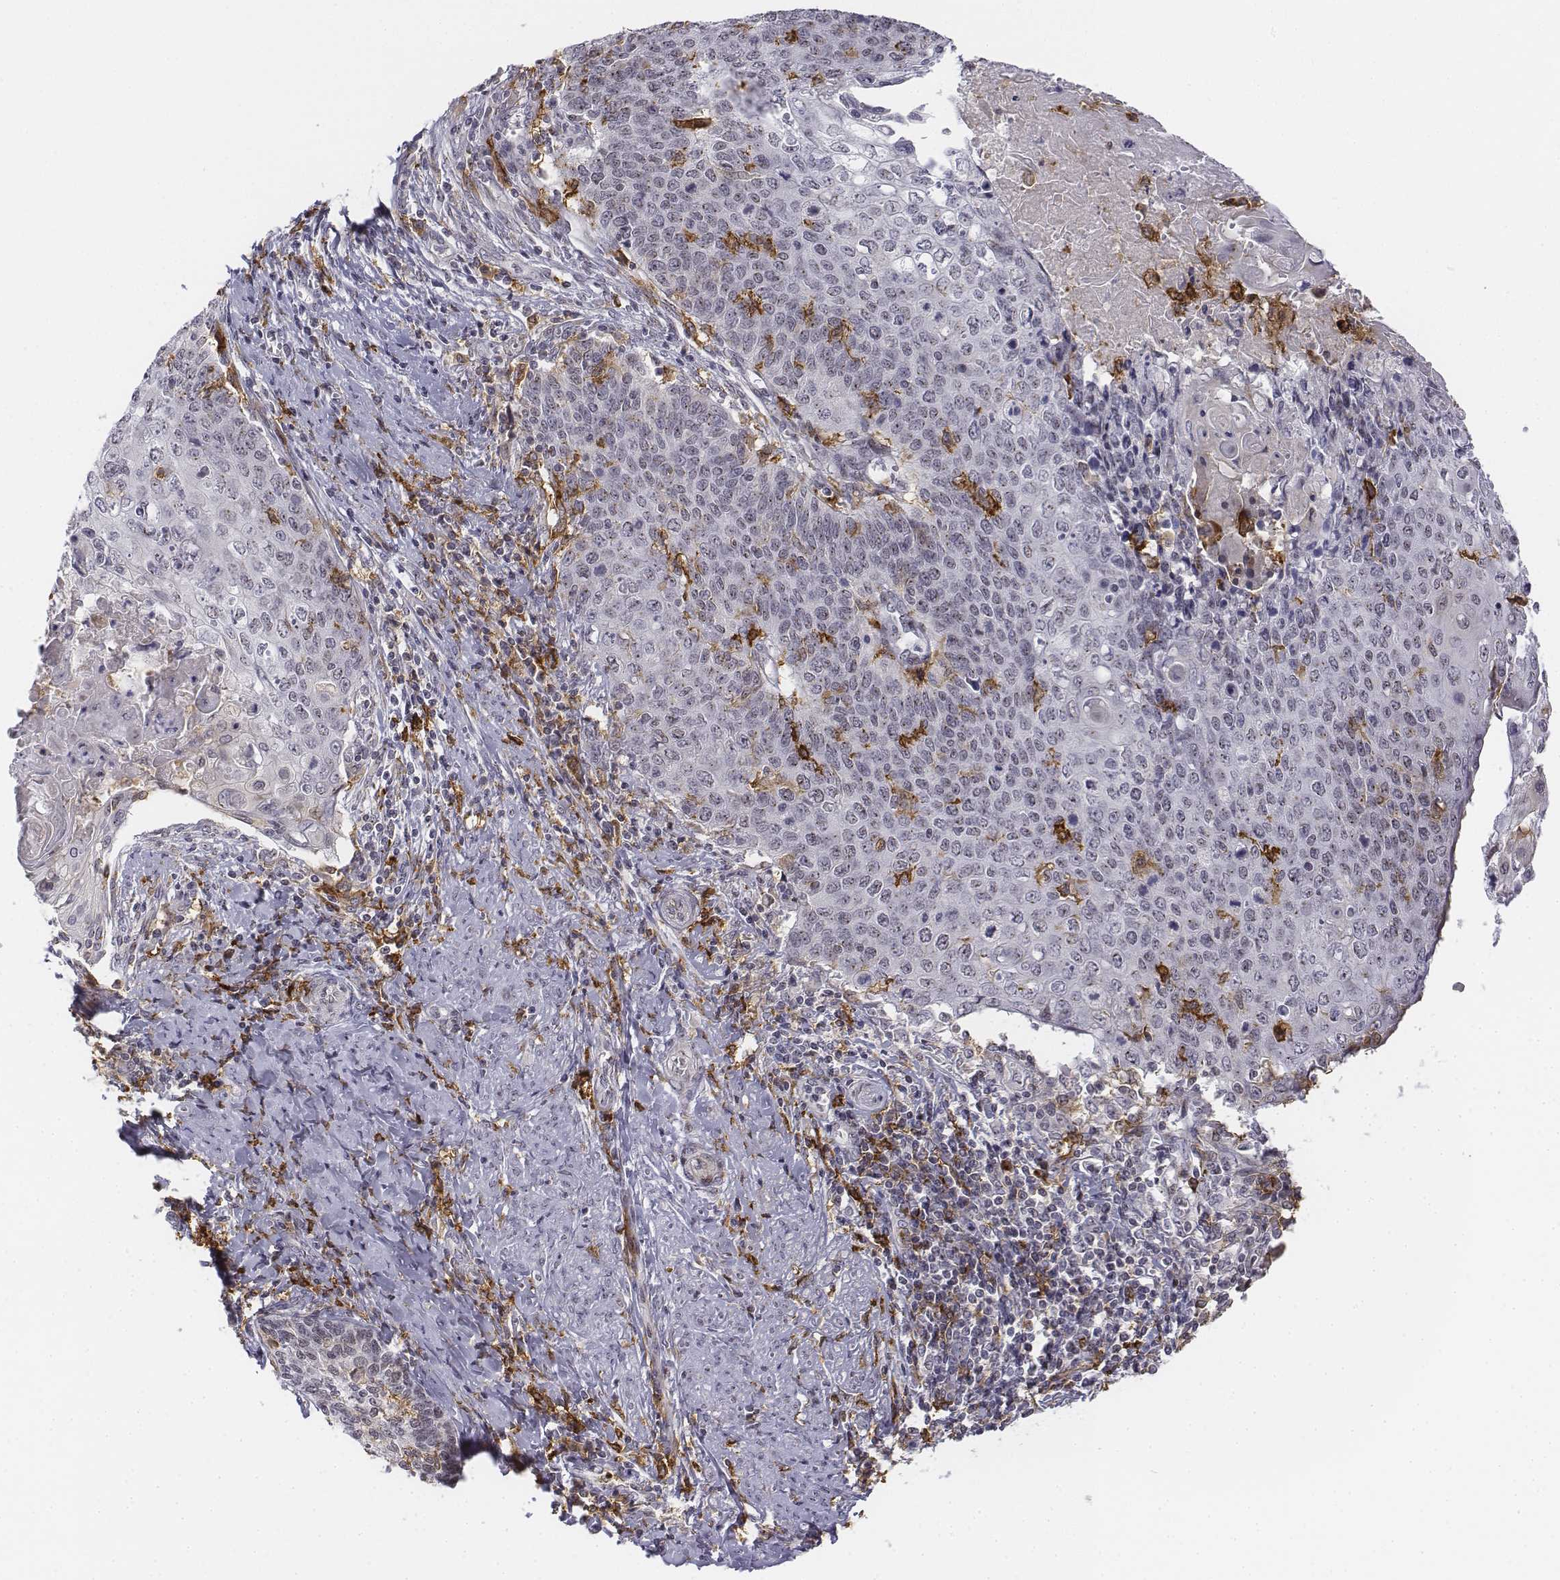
{"staining": {"intensity": "negative", "quantity": "none", "location": "none"}, "tissue": "cervical cancer", "cell_type": "Tumor cells", "image_type": "cancer", "snomed": [{"axis": "morphology", "description": "Squamous cell carcinoma, NOS"}, {"axis": "topography", "description": "Cervix"}], "caption": "Protein analysis of squamous cell carcinoma (cervical) demonstrates no significant positivity in tumor cells. The staining was performed using DAB (3,3'-diaminobenzidine) to visualize the protein expression in brown, while the nuclei were stained in blue with hematoxylin (Magnification: 20x).", "gene": "CD14", "patient": {"sex": "female", "age": 39}}